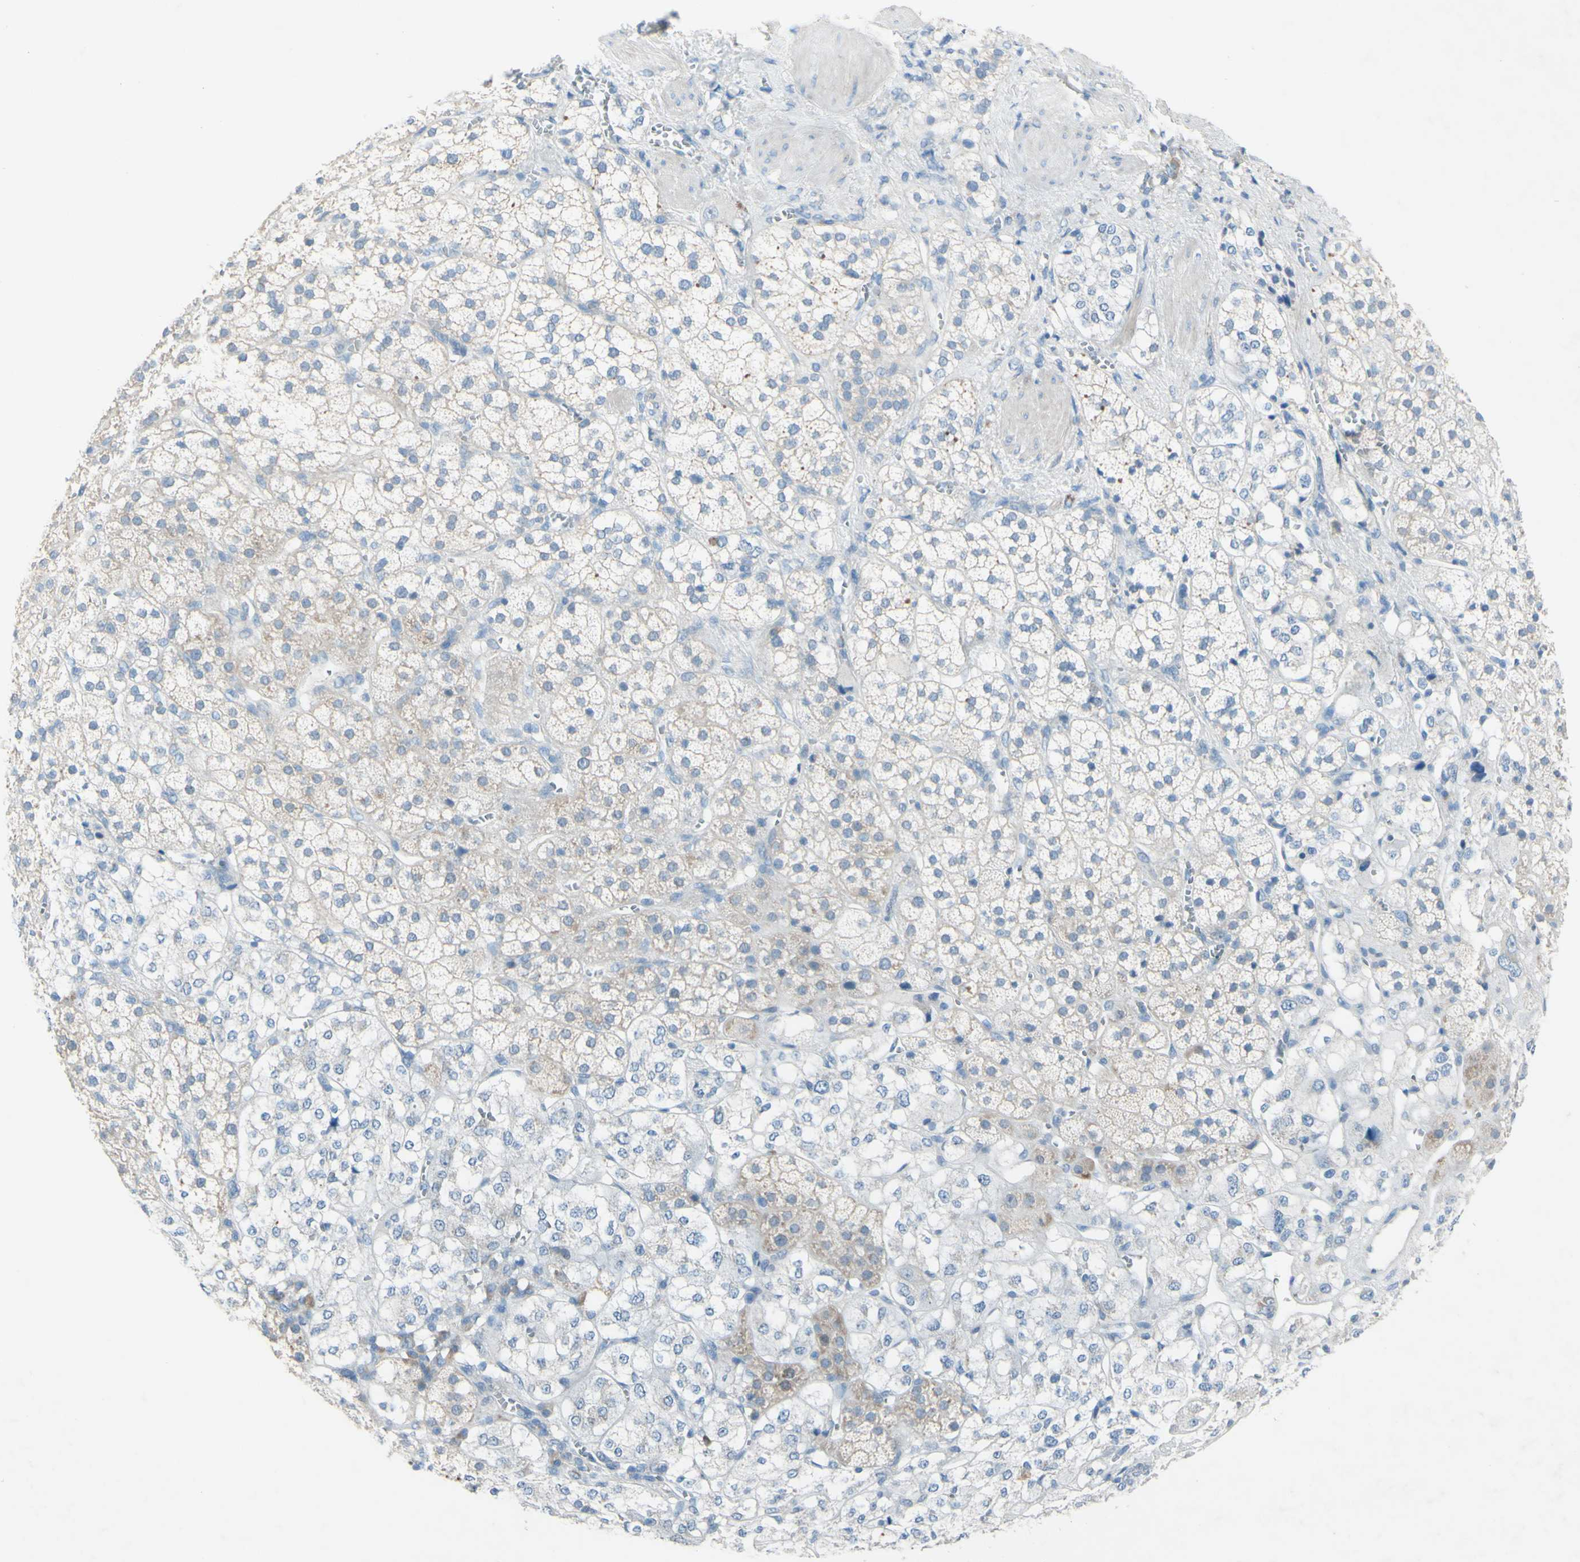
{"staining": {"intensity": "weak", "quantity": "25%-75%", "location": "cytoplasmic/membranous"}, "tissue": "adrenal gland", "cell_type": "Glandular cells", "image_type": "normal", "snomed": [{"axis": "morphology", "description": "Normal tissue, NOS"}, {"axis": "topography", "description": "Adrenal gland"}], "caption": "Approximately 25%-75% of glandular cells in normal human adrenal gland demonstrate weak cytoplasmic/membranous protein positivity as visualized by brown immunohistochemical staining.", "gene": "ACADL", "patient": {"sex": "male", "age": 56}}